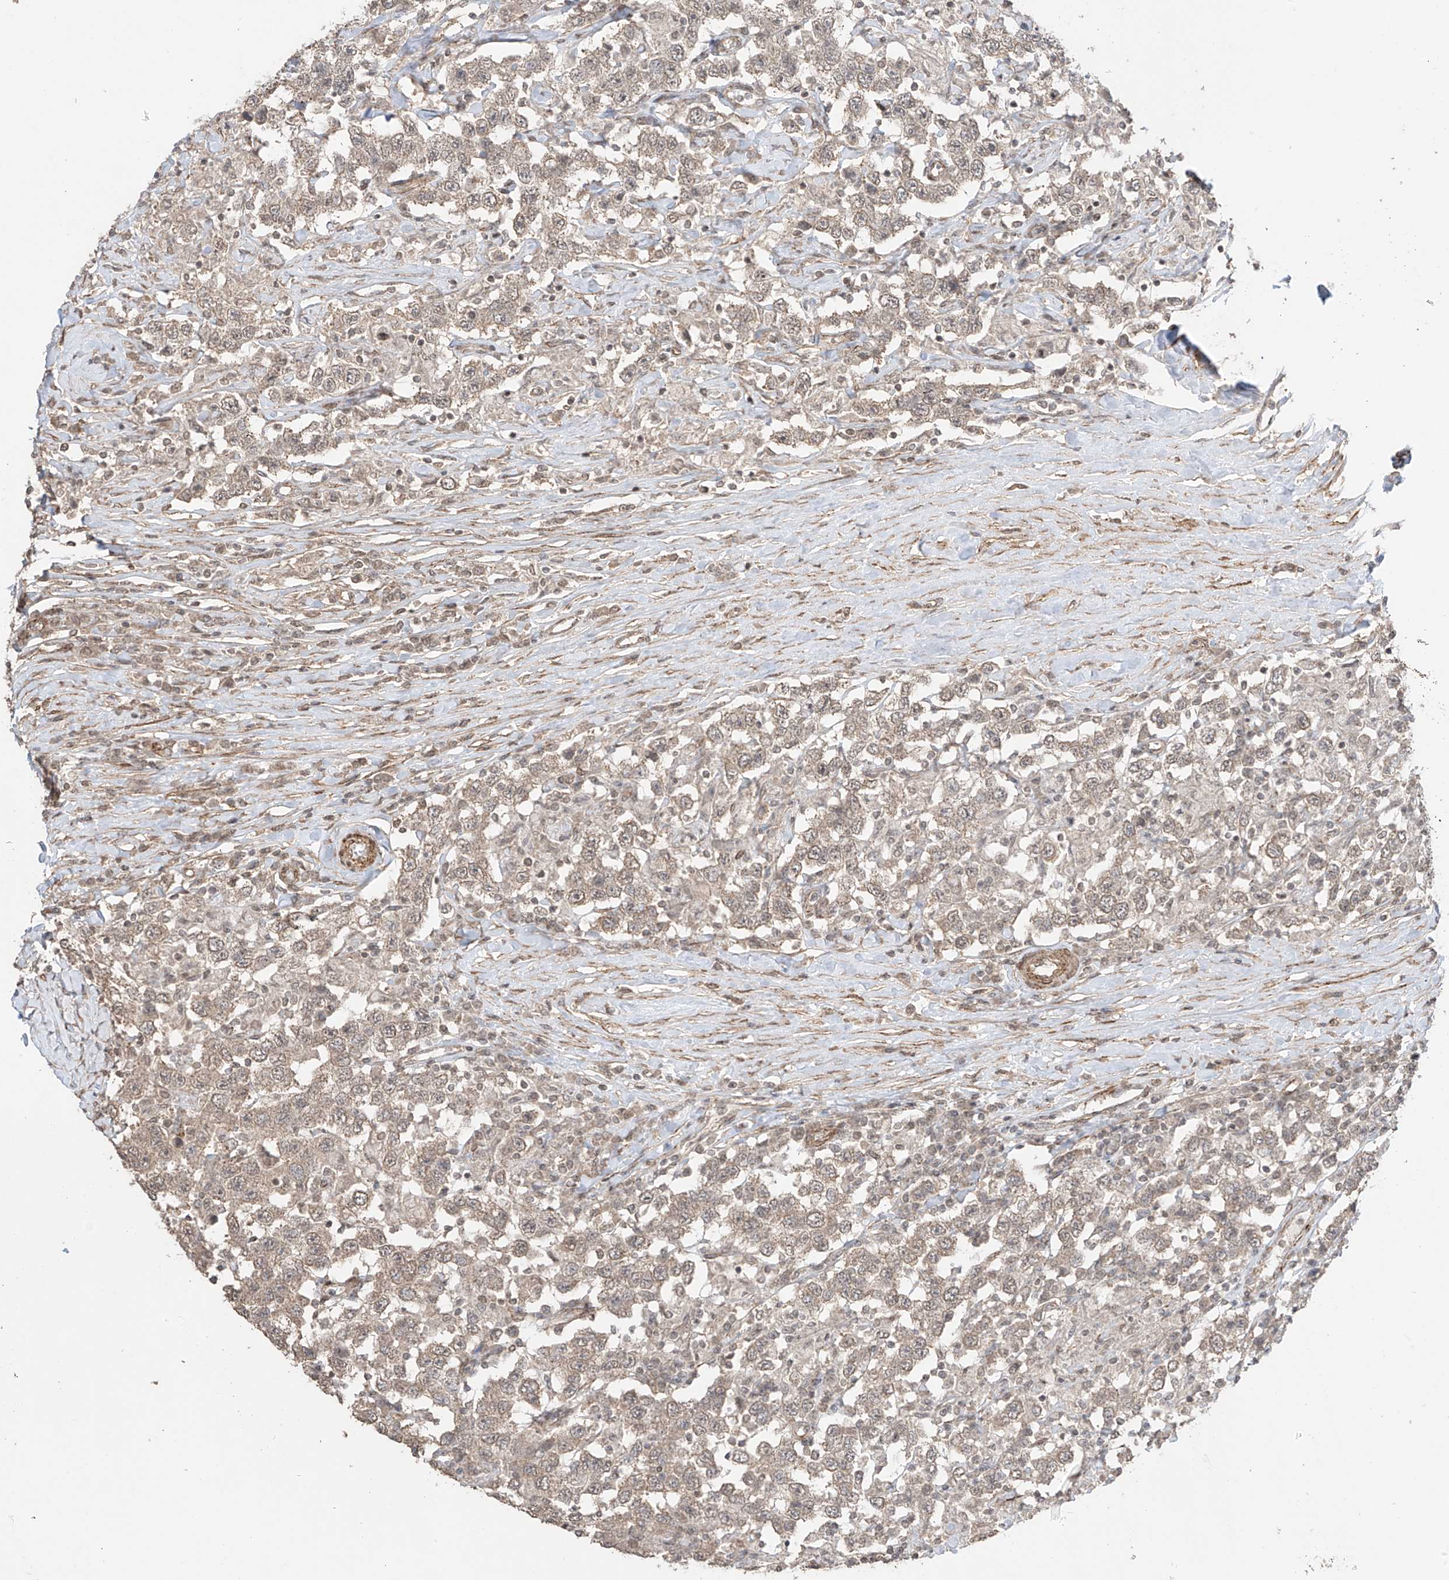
{"staining": {"intensity": "weak", "quantity": ">75%", "location": "cytoplasmic/membranous,nuclear"}, "tissue": "testis cancer", "cell_type": "Tumor cells", "image_type": "cancer", "snomed": [{"axis": "morphology", "description": "Seminoma, NOS"}, {"axis": "topography", "description": "Testis"}], "caption": "Immunohistochemical staining of human testis seminoma reveals weak cytoplasmic/membranous and nuclear protein staining in about >75% of tumor cells. Nuclei are stained in blue.", "gene": "TTLL5", "patient": {"sex": "male", "age": 41}}